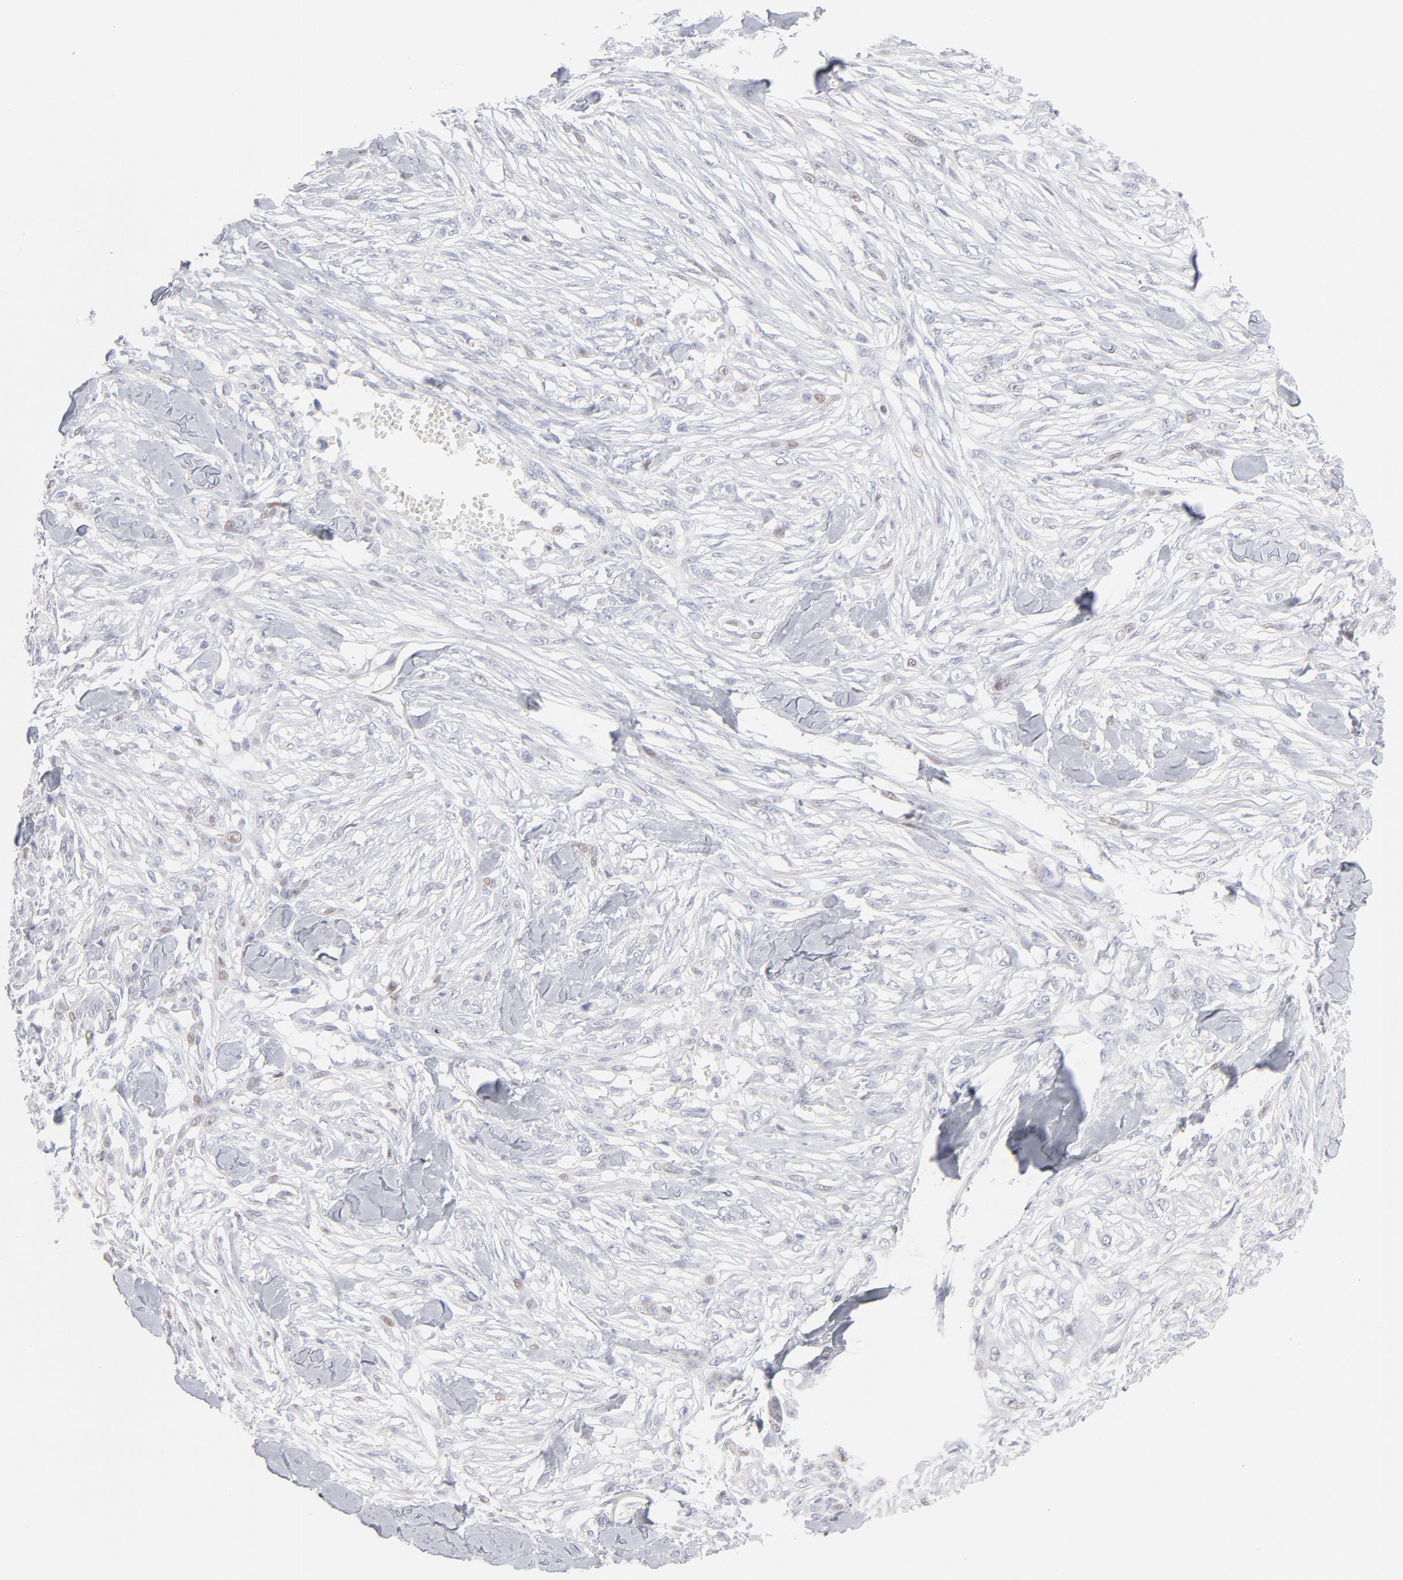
{"staining": {"intensity": "moderate", "quantity": "<25%", "location": "nuclear"}, "tissue": "skin cancer", "cell_type": "Tumor cells", "image_type": "cancer", "snomed": [{"axis": "morphology", "description": "Normal tissue, NOS"}, {"axis": "morphology", "description": "Squamous cell carcinoma, NOS"}, {"axis": "topography", "description": "Skin"}], "caption": "This is an image of IHC staining of squamous cell carcinoma (skin), which shows moderate staining in the nuclear of tumor cells.", "gene": "MCM7", "patient": {"sex": "female", "age": 59}}